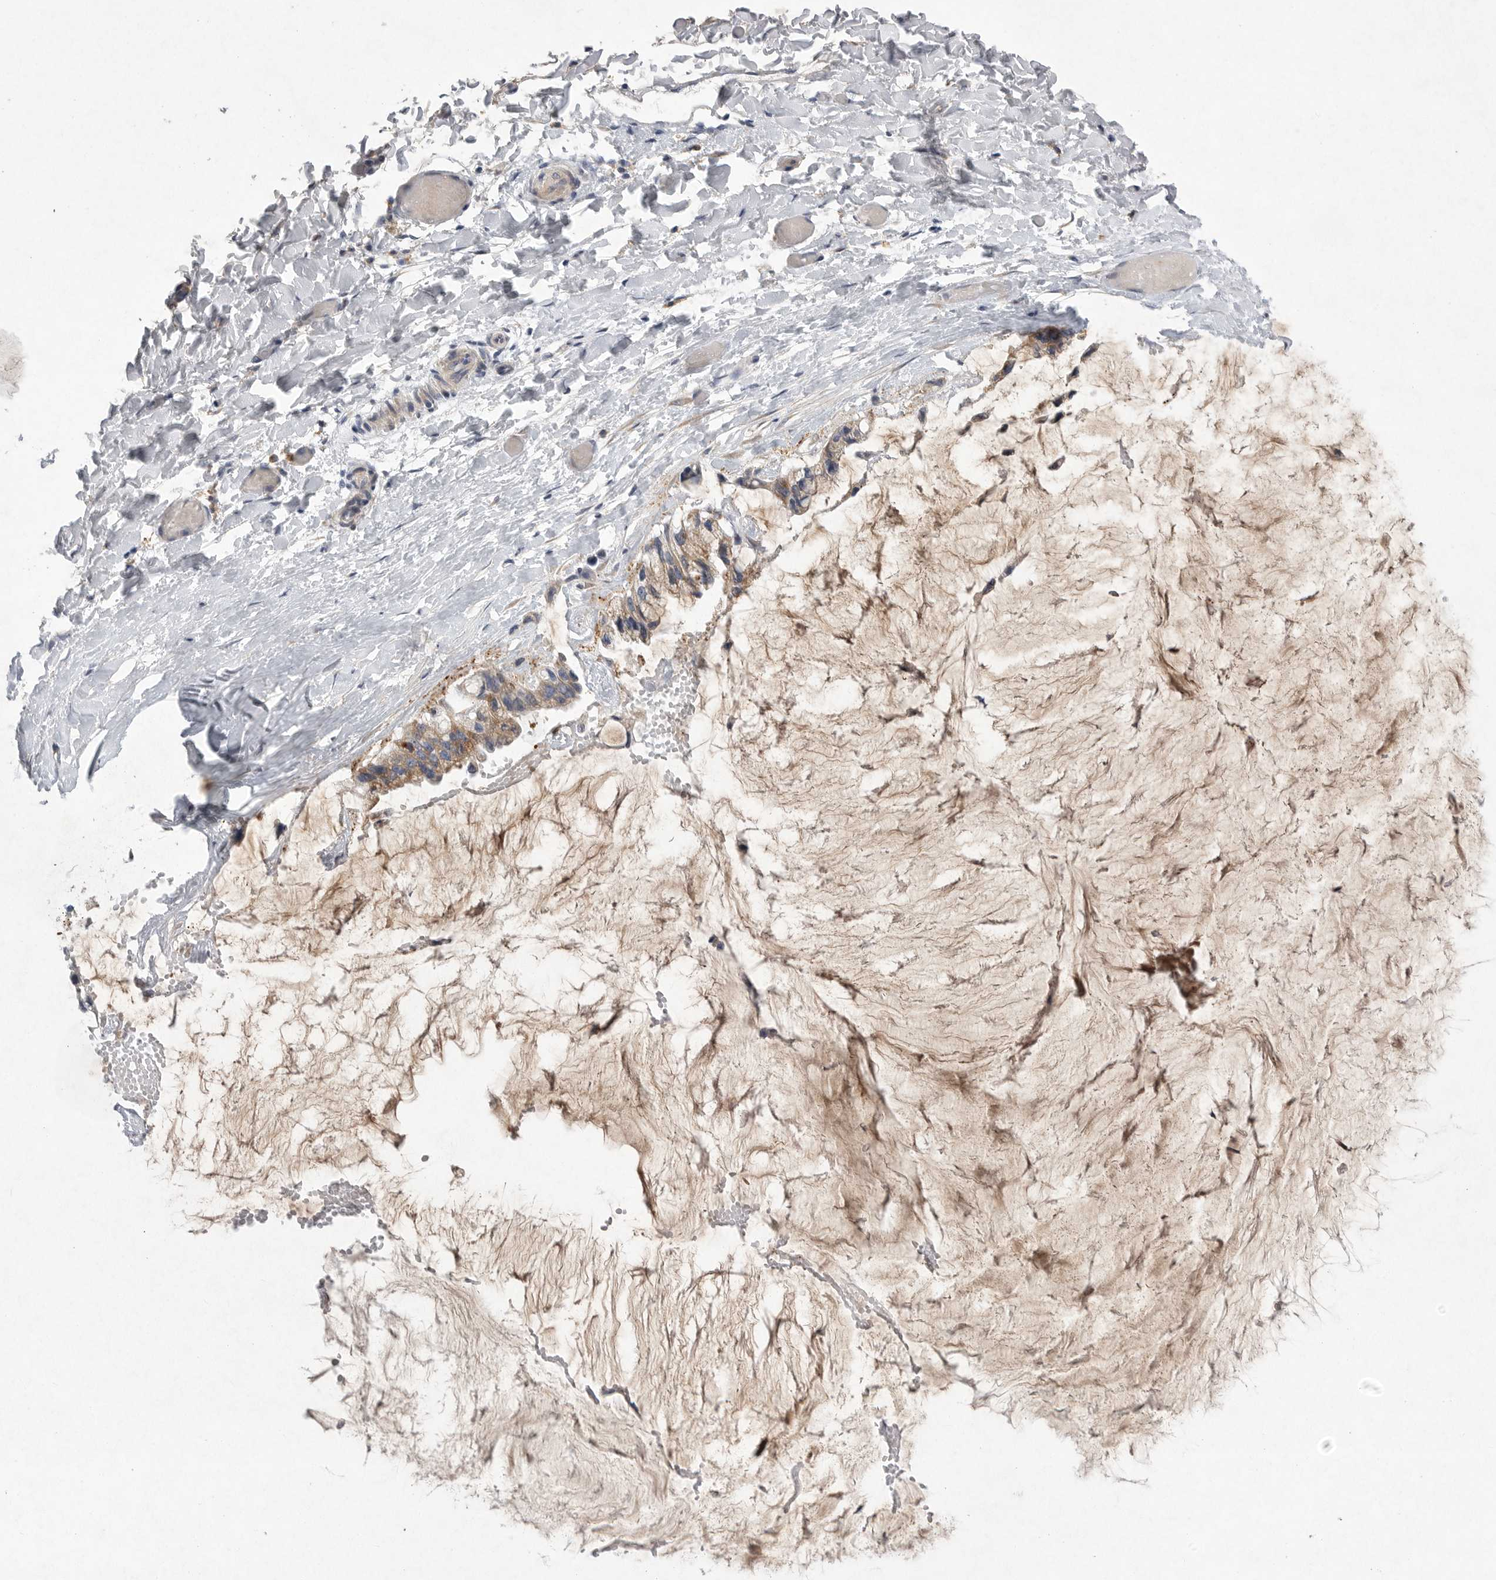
{"staining": {"intensity": "moderate", "quantity": ">75%", "location": "cytoplasmic/membranous"}, "tissue": "ovarian cancer", "cell_type": "Tumor cells", "image_type": "cancer", "snomed": [{"axis": "morphology", "description": "Cystadenocarcinoma, mucinous, NOS"}, {"axis": "topography", "description": "Ovary"}], "caption": "Immunohistochemistry photomicrograph of neoplastic tissue: mucinous cystadenocarcinoma (ovarian) stained using immunohistochemistry exhibits medium levels of moderate protein expression localized specifically in the cytoplasmic/membranous of tumor cells, appearing as a cytoplasmic/membranous brown color.", "gene": "EDEM3", "patient": {"sex": "female", "age": 39}}